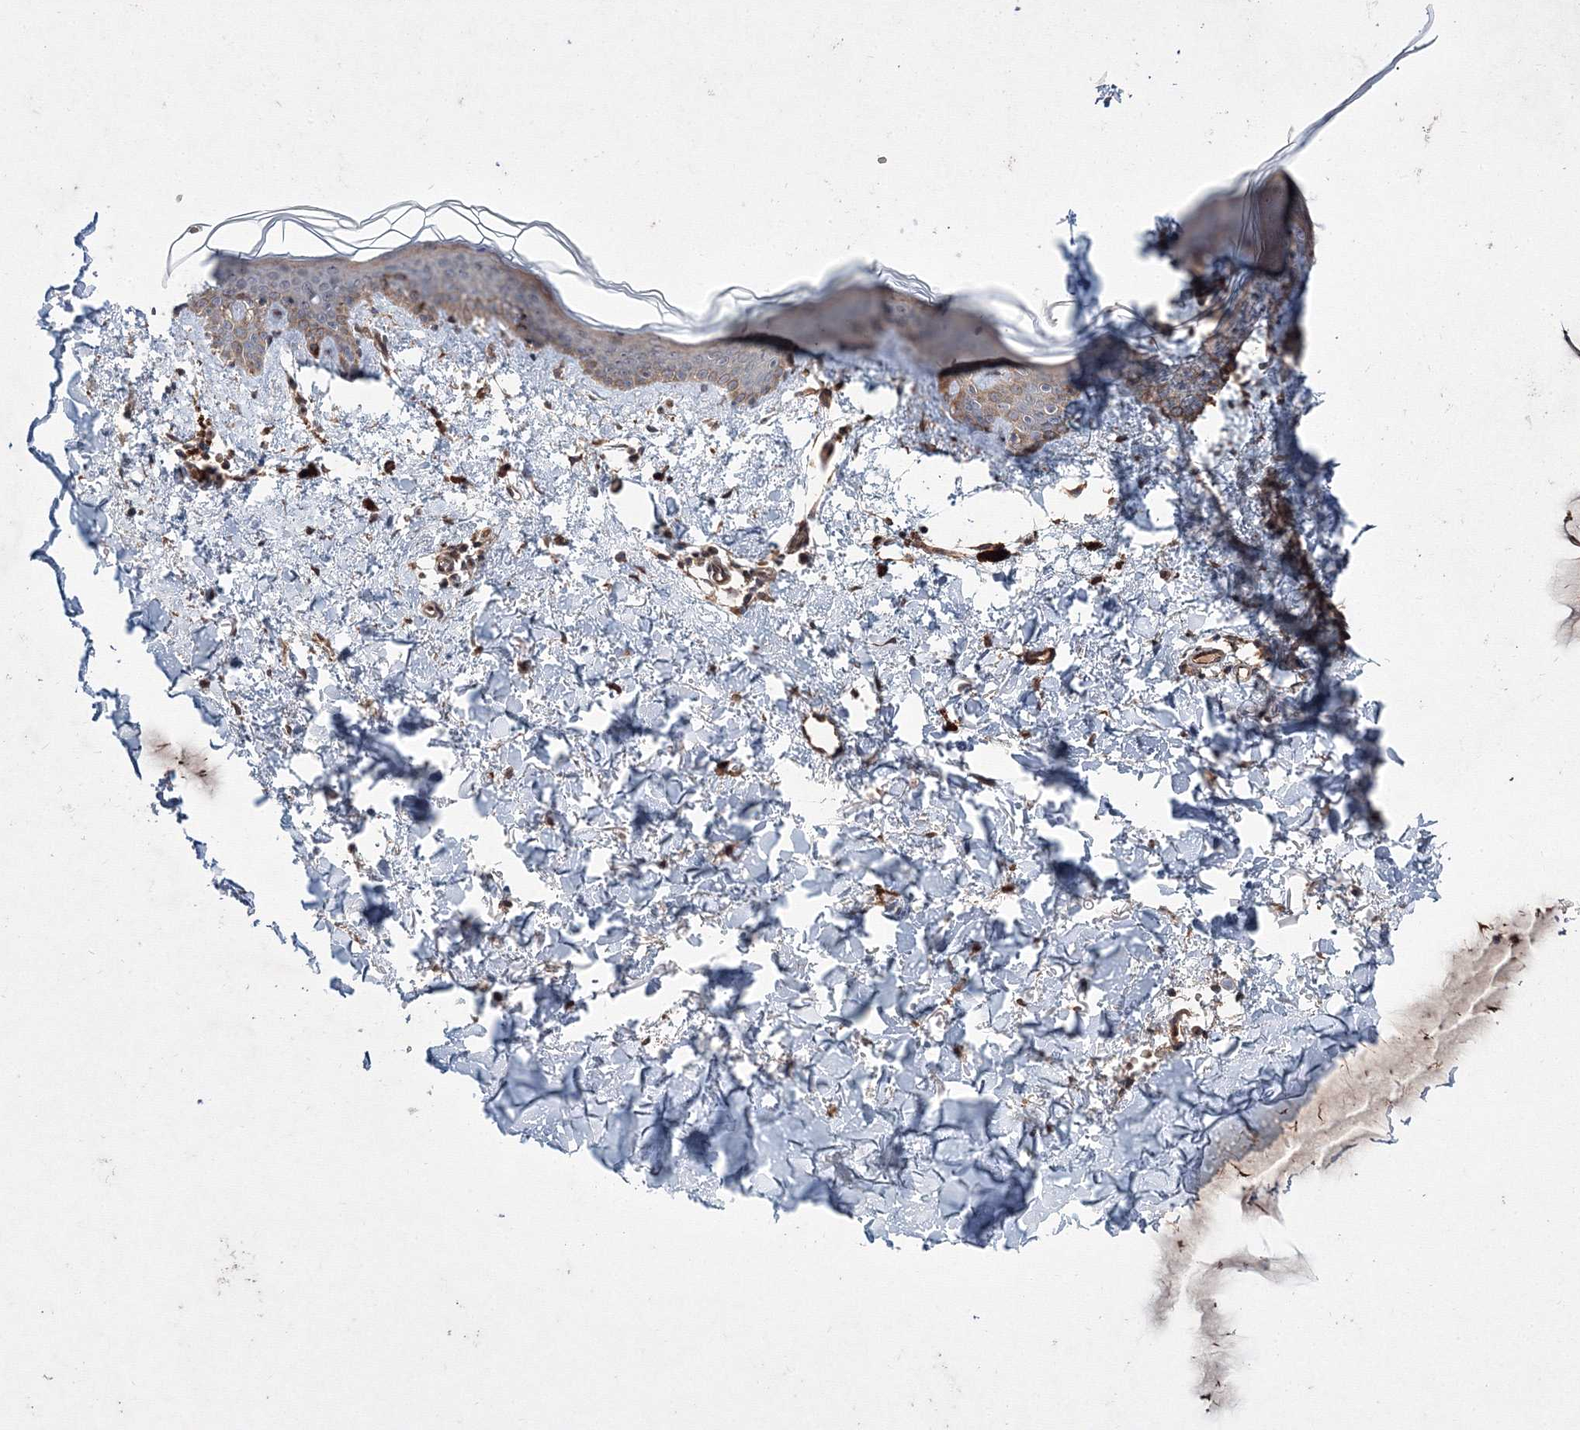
{"staining": {"intensity": "moderate", "quantity": "25%-75%", "location": "cytoplasmic/membranous"}, "tissue": "skin", "cell_type": "Fibroblasts", "image_type": "normal", "snomed": [{"axis": "morphology", "description": "Normal tissue, NOS"}, {"axis": "topography", "description": "Skin"}], "caption": "Immunohistochemical staining of normal skin demonstrates moderate cytoplasmic/membranous protein expression in about 25%-75% of fibroblasts.", "gene": "RANBP3L", "patient": {"sex": "female", "age": 46}}